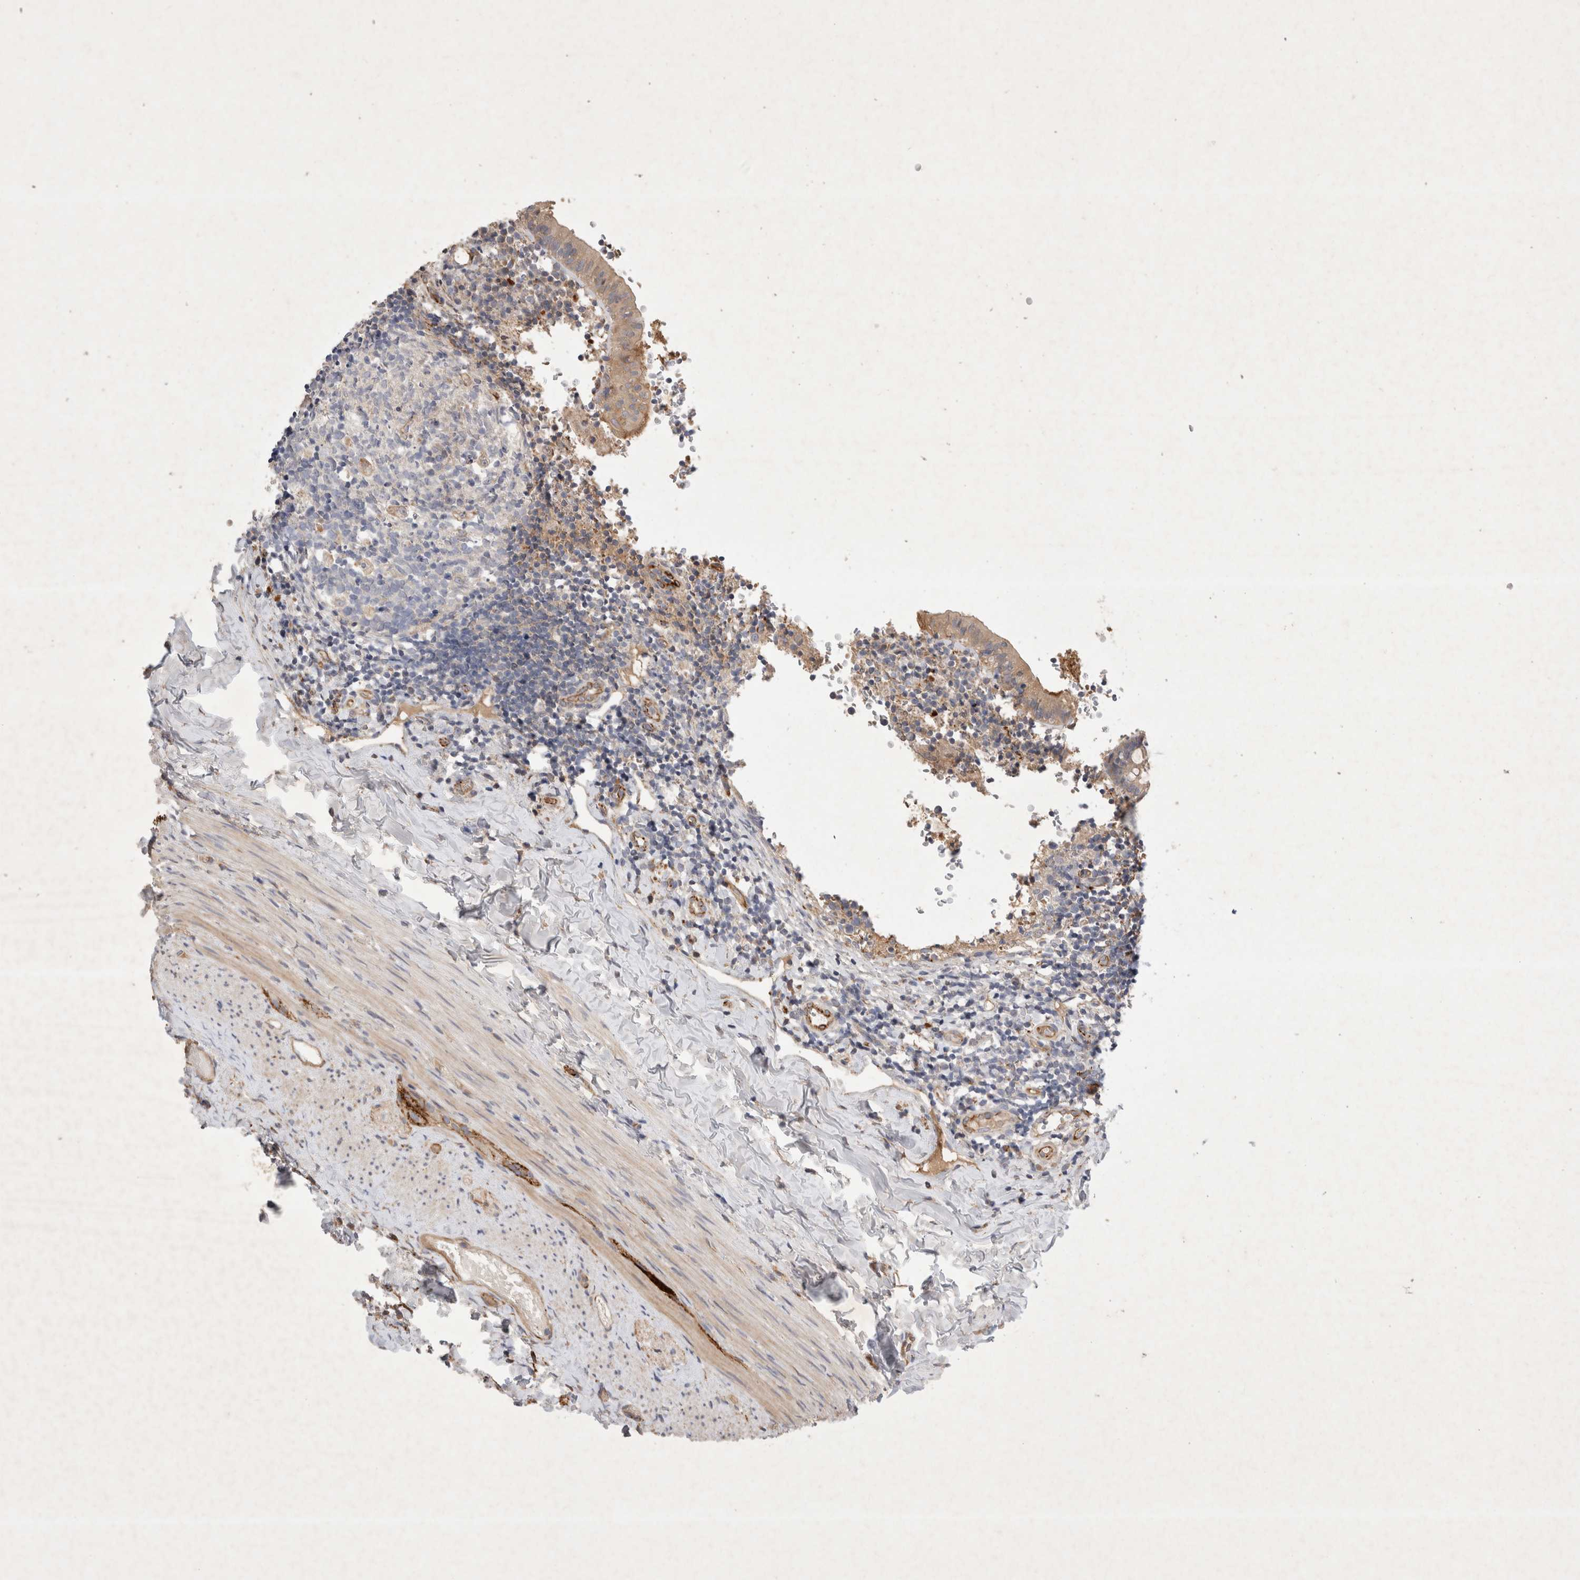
{"staining": {"intensity": "weak", "quantity": "25%-75%", "location": "cytoplasmic/membranous"}, "tissue": "appendix", "cell_type": "Glandular cells", "image_type": "normal", "snomed": [{"axis": "morphology", "description": "Normal tissue, NOS"}, {"axis": "topography", "description": "Appendix"}], "caption": "Appendix stained with immunohistochemistry (IHC) shows weak cytoplasmic/membranous staining in approximately 25%-75% of glandular cells.", "gene": "NMU", "patient": {"sex": "male", "age": 8}}